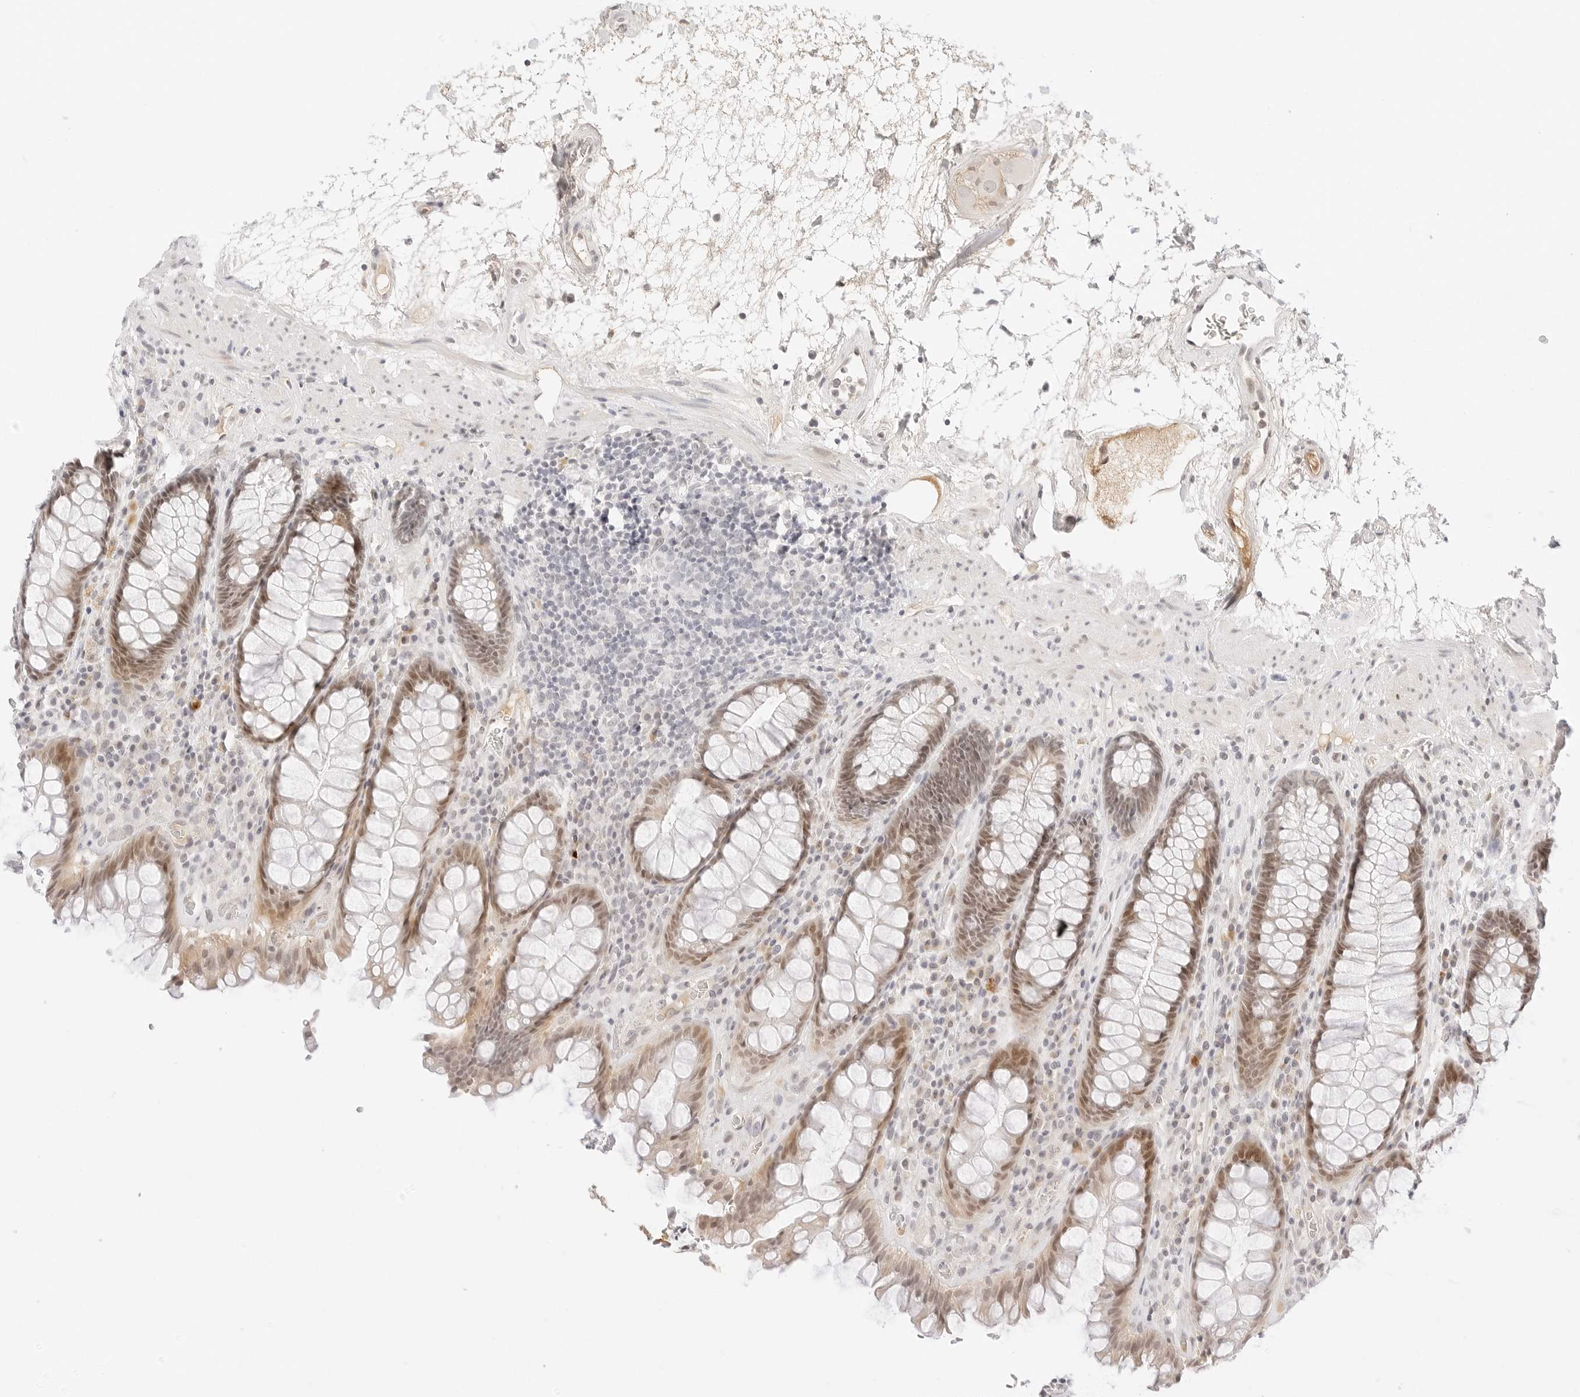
{"staining": {"intensity": "weak", "quantity": ">75%", "location": "nuclear"}, "tissue": "rectum", "cell_type": "Glandular cells", "image_type": "normal", "snomed": [{"axis": "morphology", "description": "Normal tissue, NOS"}, {"axis": "topography", "description": "Rectum"}], "caption": "Immunohistochemical staining of benign human rectum shows low levels of weak nuclear positivity in approximately >75% of glandular cells.", "gene": "XKR4", "patient": {"sex": "male", "age": 64}}